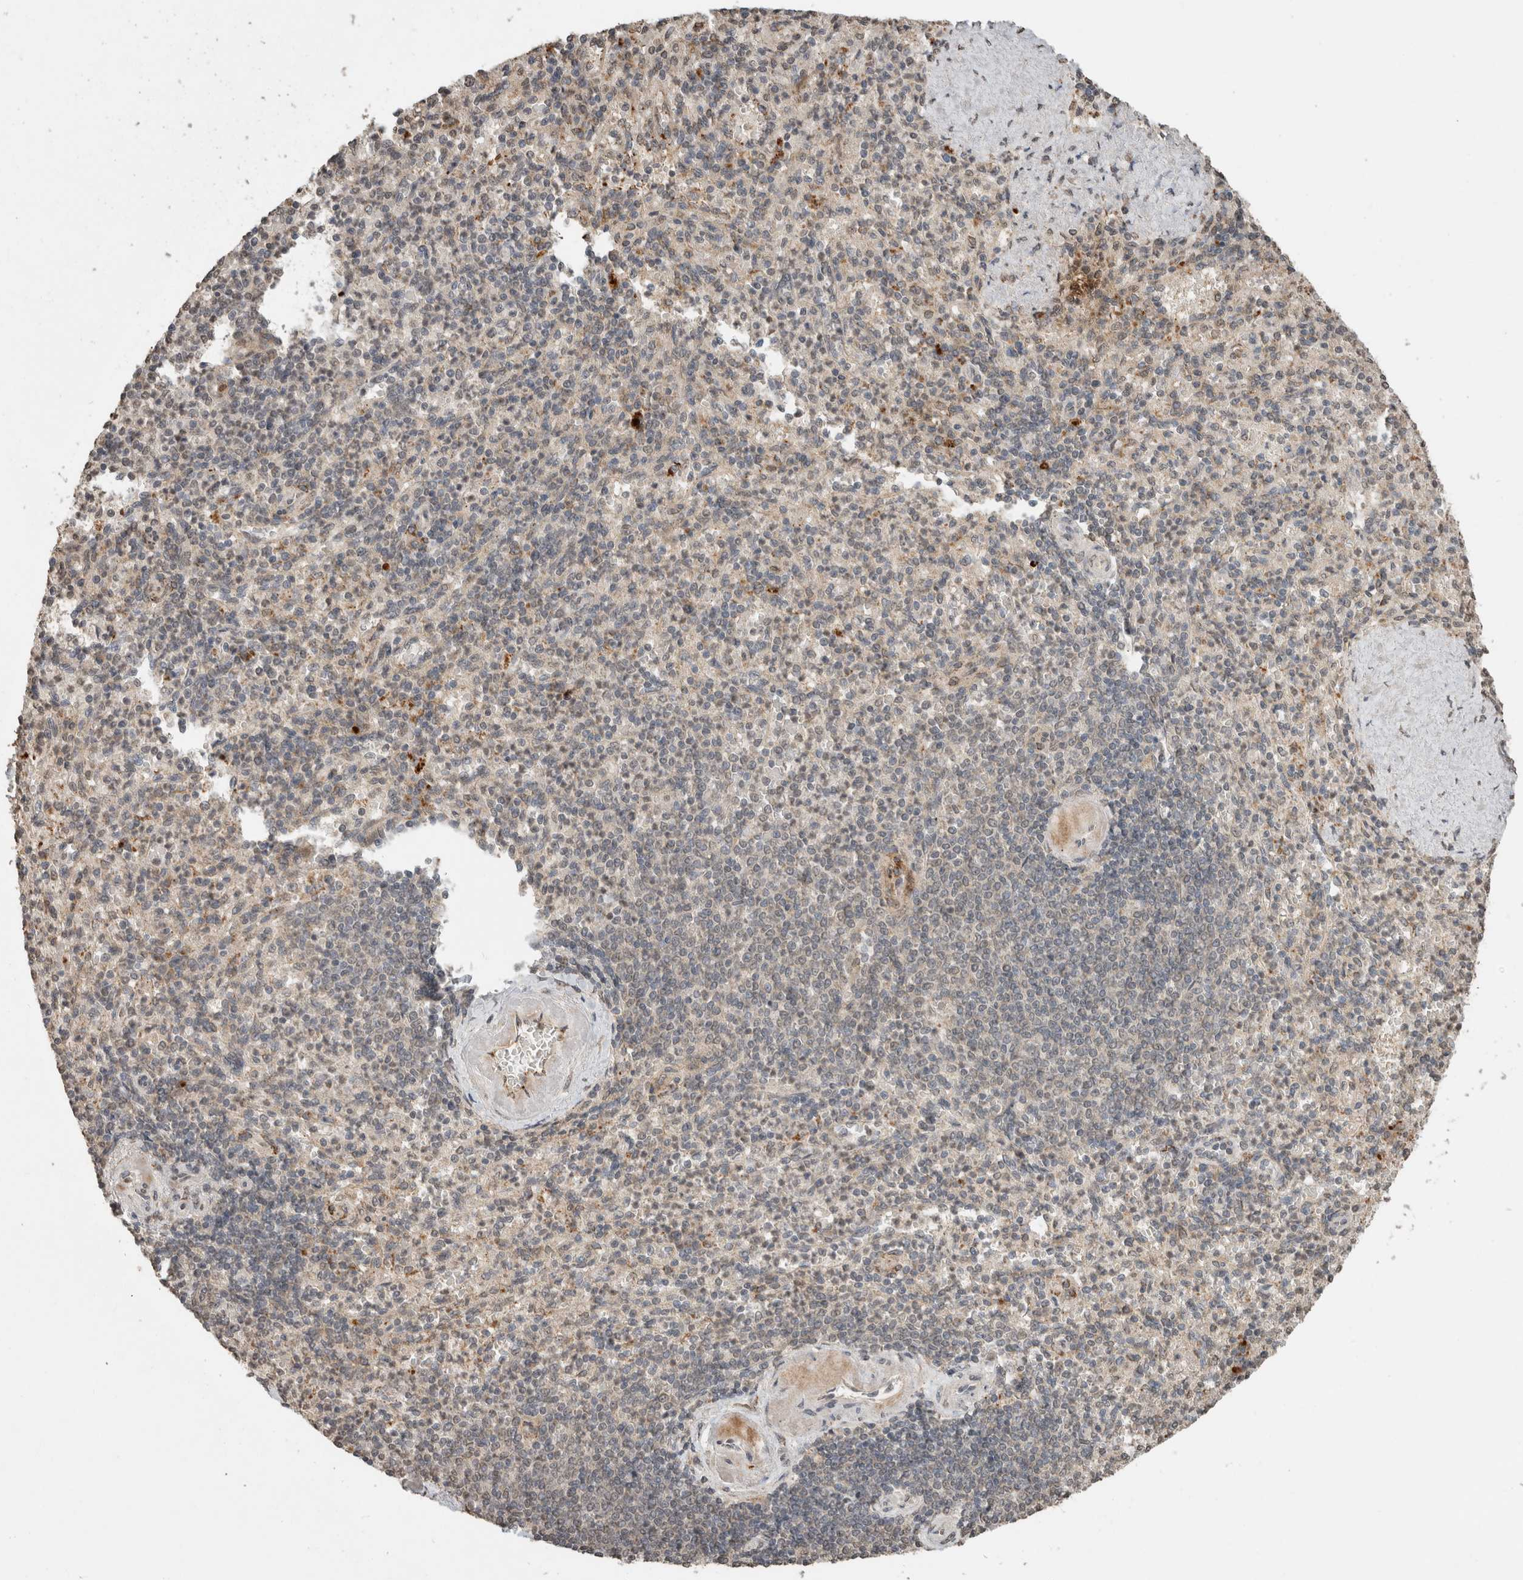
{"staining": {"intensity": "weak", "quantity": "<25%", "location": "cytoplasmic/membranous"}, "tissue": "spleen", "cell_type": "Cells in red pulp", "image_type": "normal", "snomed": [{"axis": "morphology", "description": "Normal tissue, NOS"}, {"axis": "topography", "description": "Spleen"}], "caption": "Immunohistochemical staining of unremarkable human spleen displays no significant expression in cells in red pulp.", "gene": "FAM3A", "patient": {"sex": "female", "age": 74}}